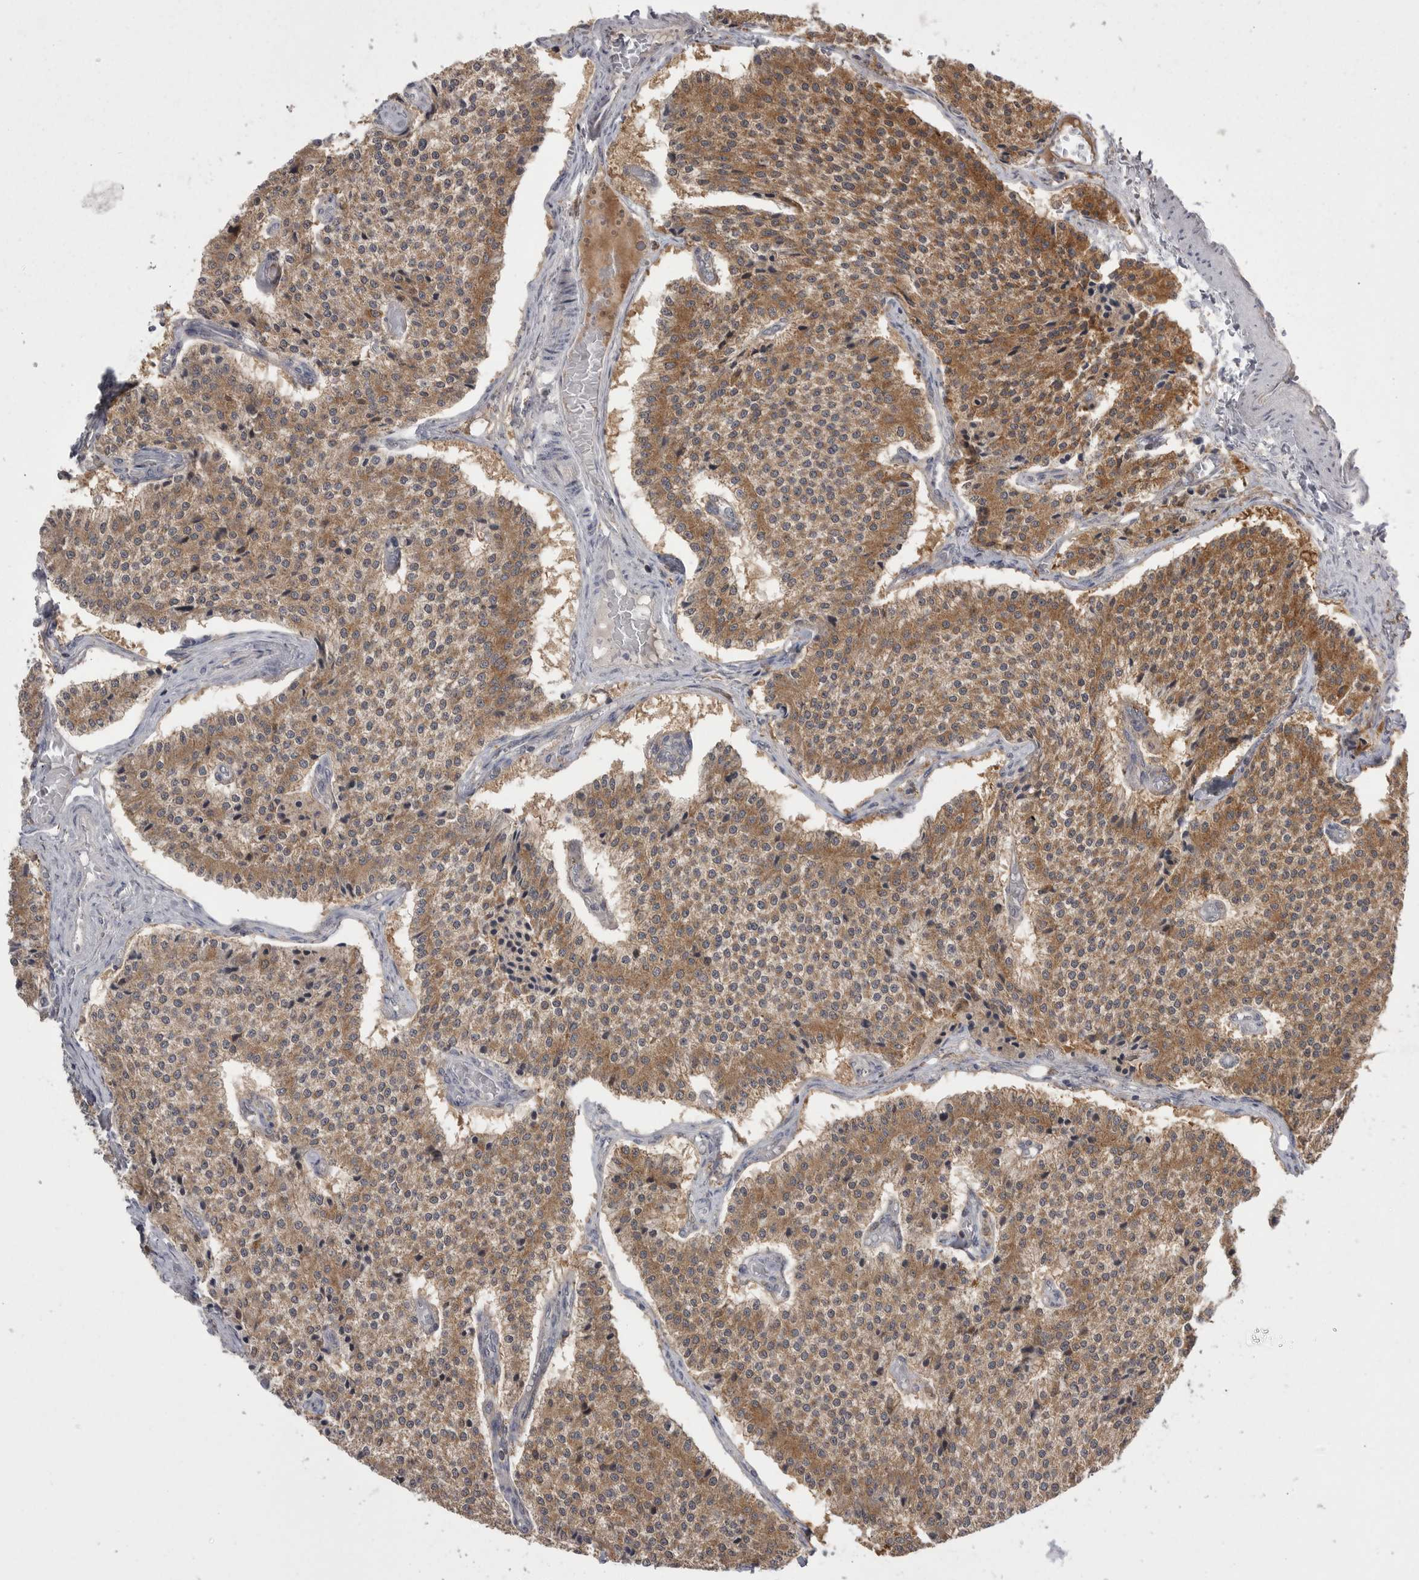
{"staining": {"intensity": "moderate", "quantity": ">75%", "location": "cytoplasmic/membranous"}, "tissue": "carcinoid", "cell_type": "Tumor cells", "image_type": "cancer", "snomed": [{"axis": "morphology", "description": "Carcinoid, malignant, NOS"}, {"axis": "topography", "description": "Colon"}], "caption": "Protein expression analysis of human malignant carcinoid reveals moderate cytoplasmic/membranous expression in approximately >75% of tumor cells. Using DAB (brown) and hematoxylin (blue) stains, captured at high magnification using brightfield microscopy.", "gene": "KYAT3", "patient": {"sex": "female", "age": 52}}